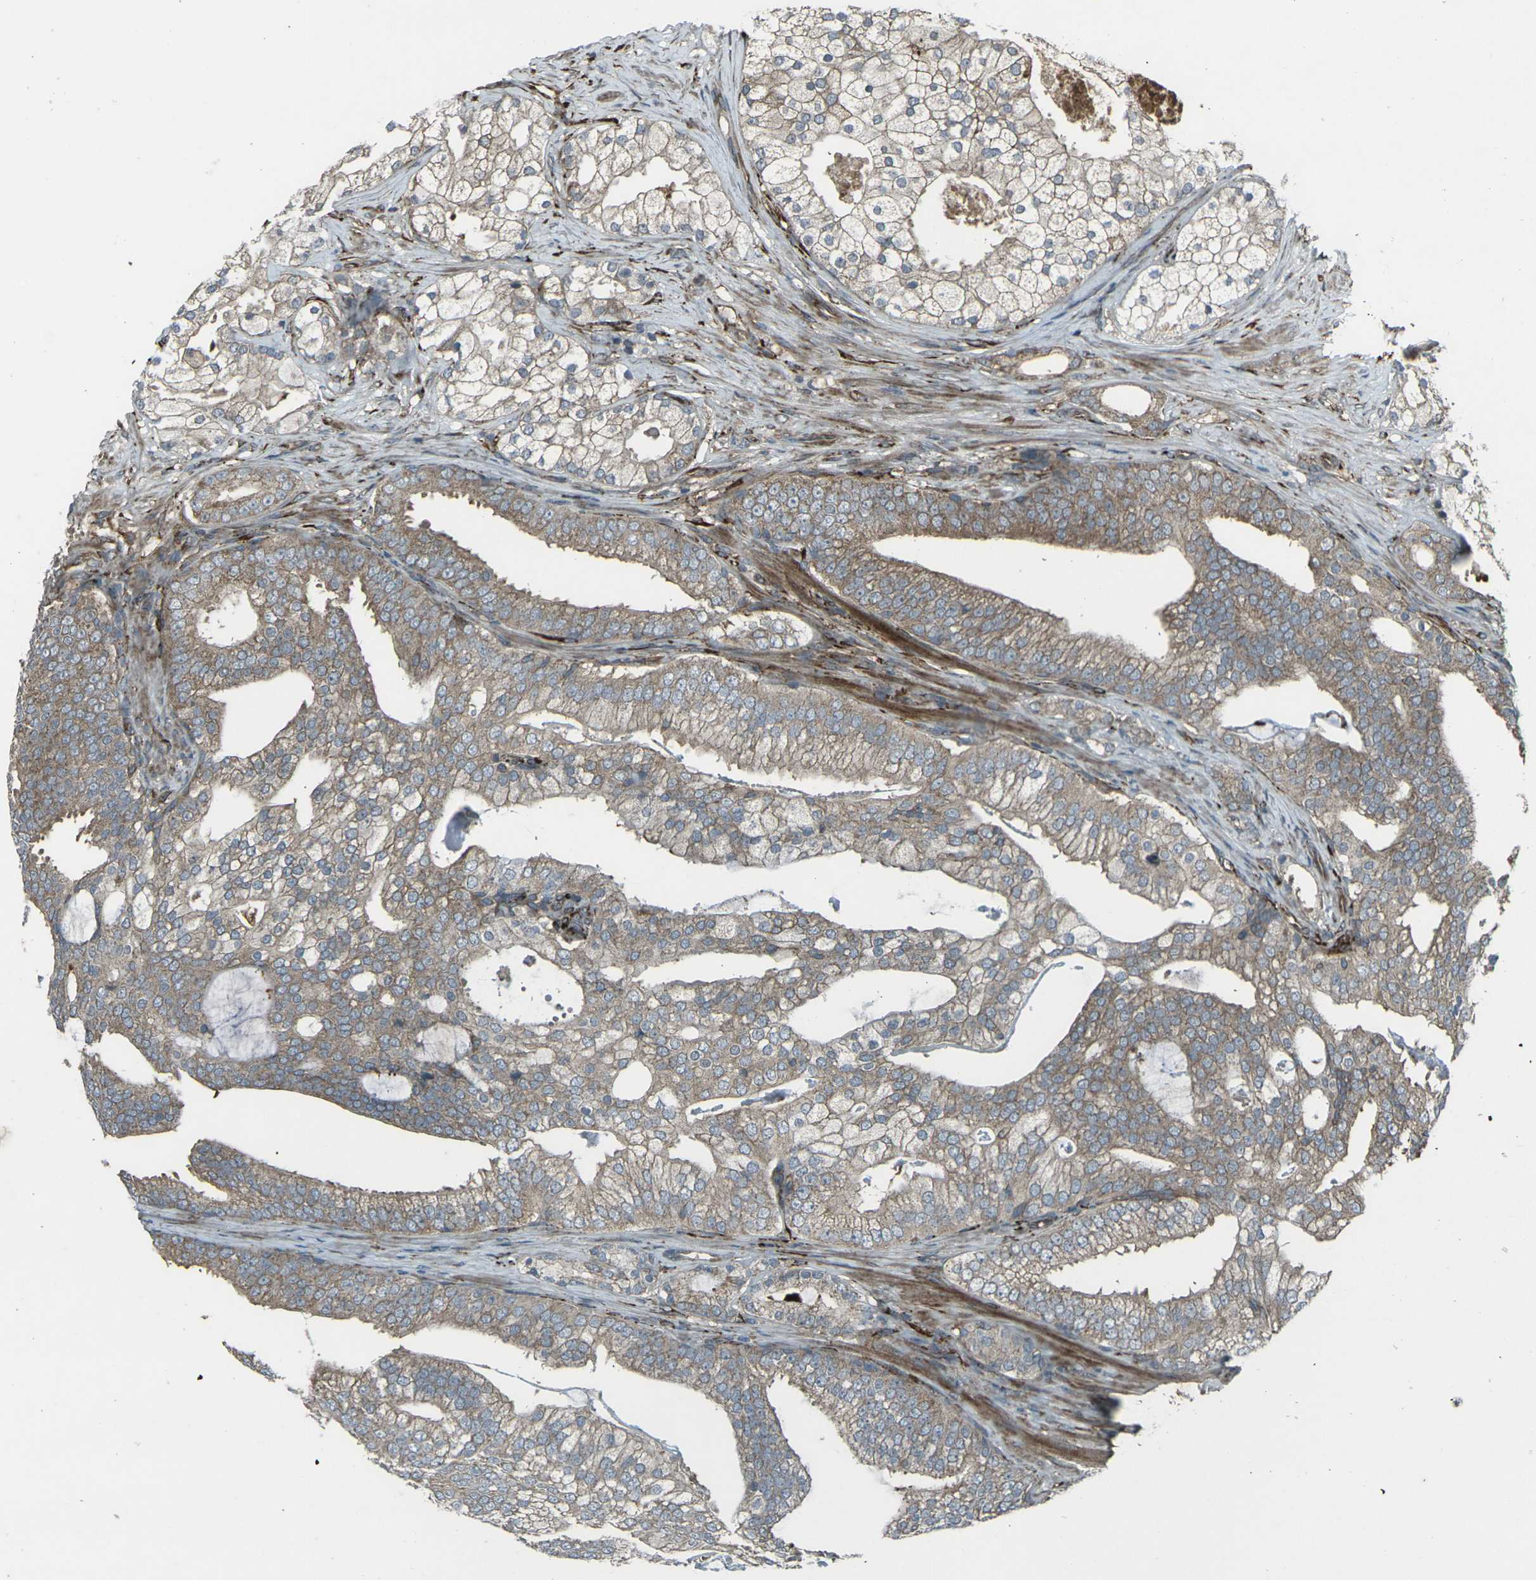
{"staining": {"intensity": "weak", "quantity": ">75%", "location": "cytoplasmic/membranous"}, "tissue": "prostate cancer", "cell_type": "Tumor cells", "image_type": "cancer", "snomed": [{"axis": "morphology", "description": "Adenocarcinoma, Low grade"}, {"axis": "topography", "description": "Prostate"}], "caption": "Immunohistochemistry (DAB (3,3'-diaminobenzidine)) staining of human prostate adenocarcinoma (low-grade) displays weak cytoplasmic/membranous protein staining in about >75% of tumor cells. (DAB IHC with brightfield microscopy, high magnification).", "gene": "LSMEM1", "patient": {"sex": "male", "age": 58}}